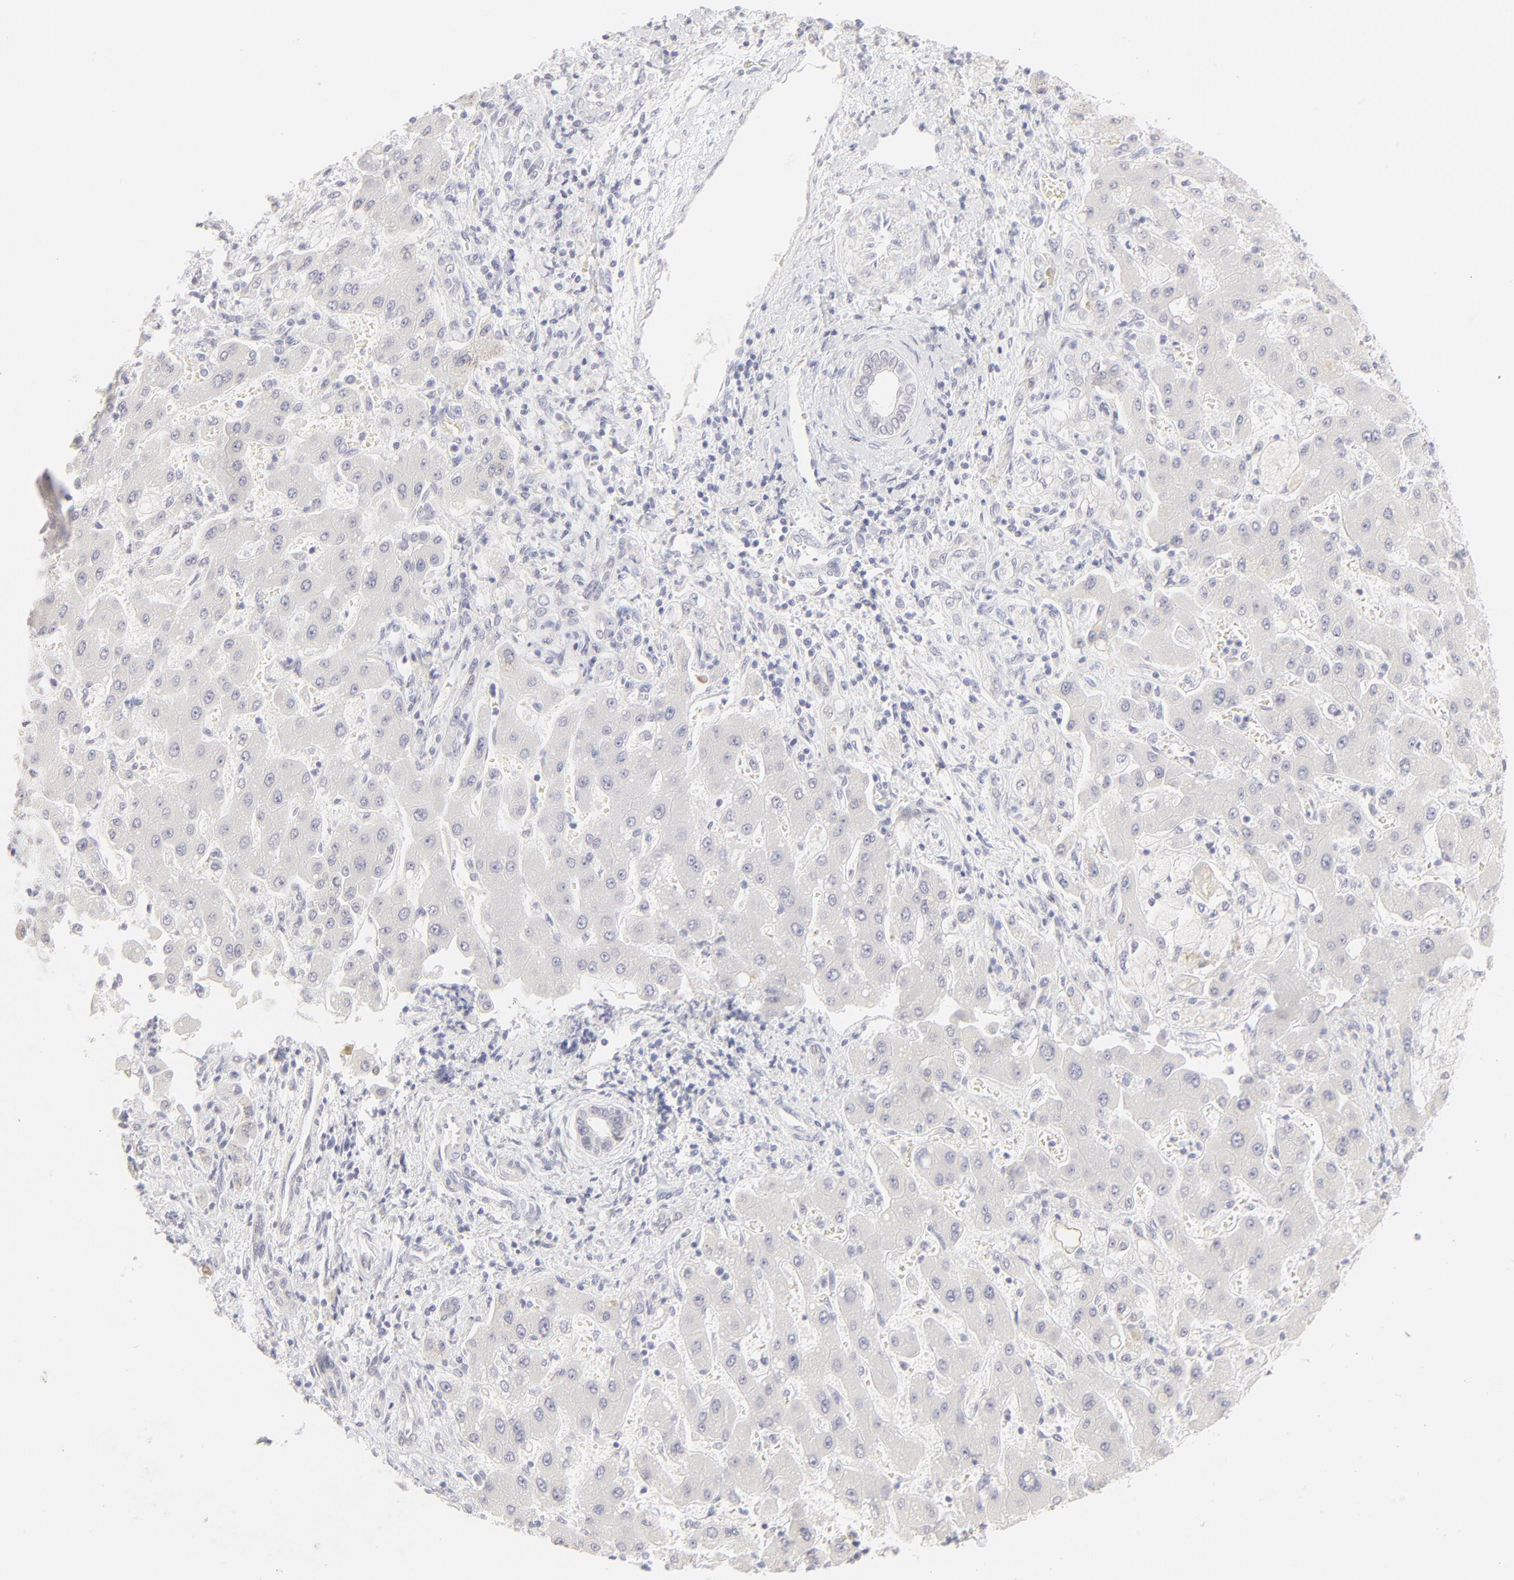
{"staining": {"intensity": "negative", "quantity": "none", "location": "none"}, "tissue": "liver cancer", "cell_type": "Tumor cells", "image_type": "cancer", "snomed": [{"axis": "morphology", "description": "Cholangiocarcinoma"}, {"axis": "topography", "description": "Liver"}], "caption": "Tumor cells are negative for protein expression in human liver cholangiocarcinoma.", "gene": "ELF3", "patient": {"sex": "male", "age": 50}}